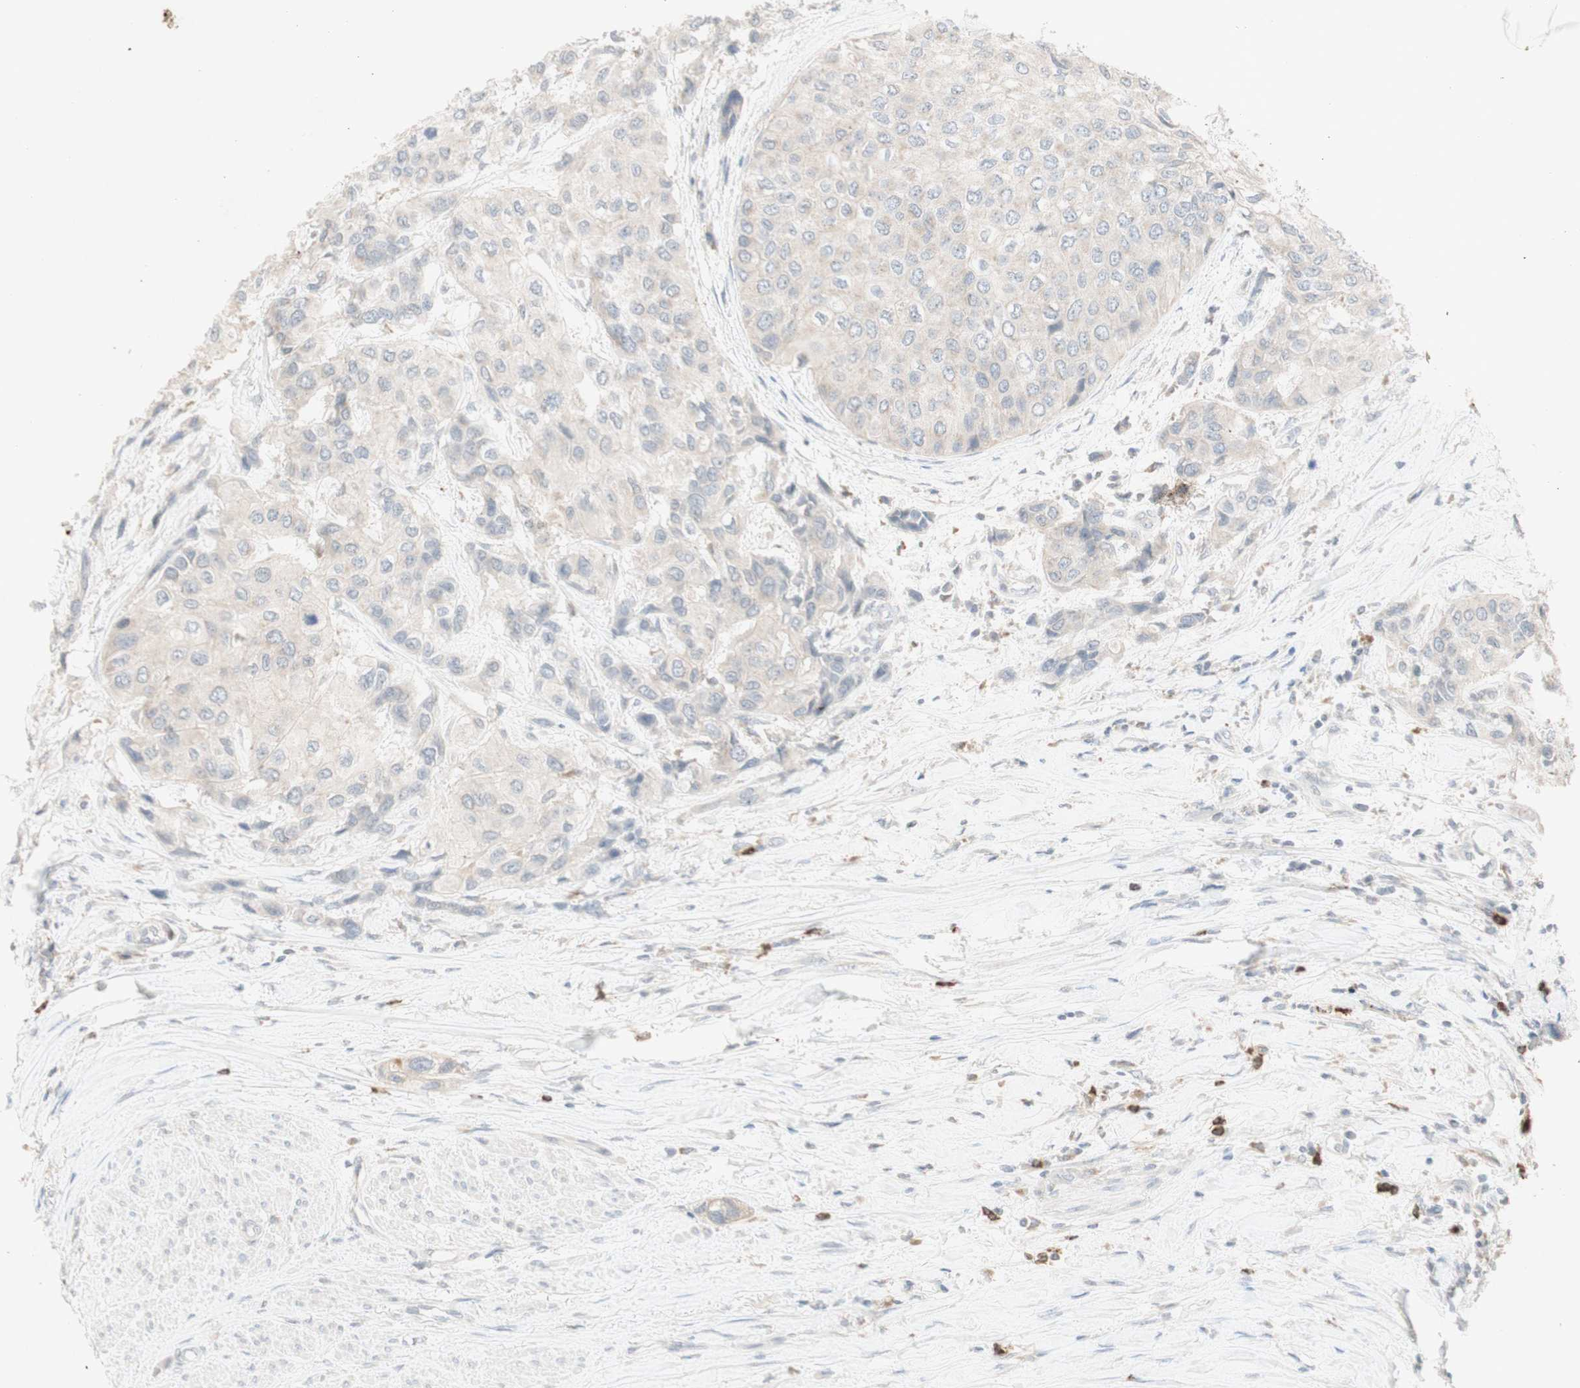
{"staining": {"intensity": "negative", "quantity": "none", "location": "none"}, "tissue": "urothelial cancer", "cell_type": "Tumor cells", "image_type": "cancer", "snomed": [{"axis": "morphology", "description": "Urothelial carcinoma, High grade"}, {"axis": "topography", "description": "Urinary bladder"}], "caption": "Immunohistochemical staining of urothelial cancer reveals no significant expression in tumor cells. The staining is performed using DAB (3,3'-diaminobenzidine) brown chromogen with nuclei counter-stained in using hematoxylin.", "gene": "ATP6V1B1", "patient": {"sex": "female", "age": 56}}